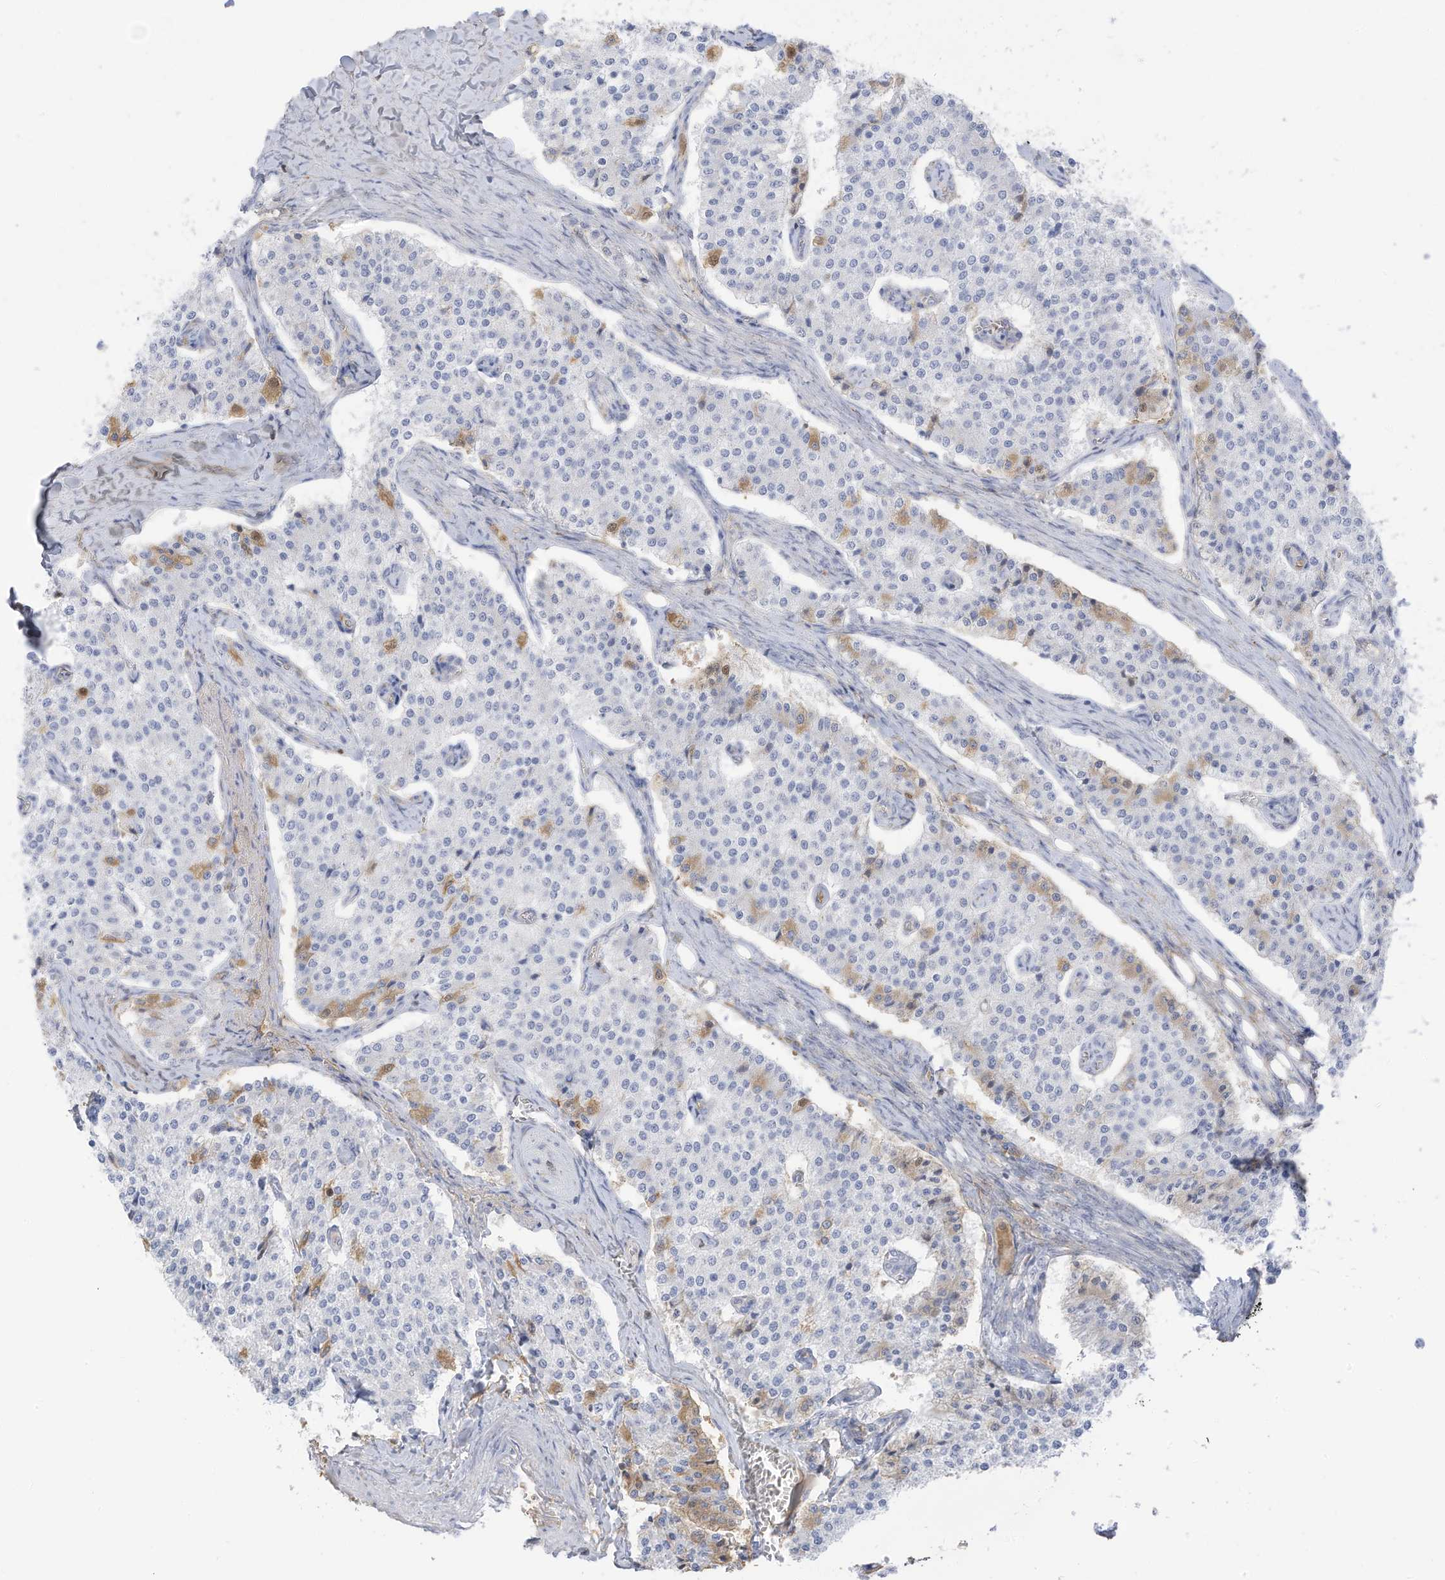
{"staining": {"intensity": "moderate", "quantity": "<25%", "location": "cytoplasmic/membranous,nuclear"}, "tissue": "carcinoid", "cell_type": "Tumor cells", "image_type": "cancer", "snomed": [{"axis": "morphology", "description": "Carcinoid, malignant, NOS"}, {"axis": "topography", "description": "Colon"}], "caption": "This is a micrograph of IHC staining of carcinoid, which shows moderate positivity in the cytoplasmic/membranous and nuclear of tumor cells.", "gene": "HSD17B13", "patient": {"sex": "female", "age": 52}}